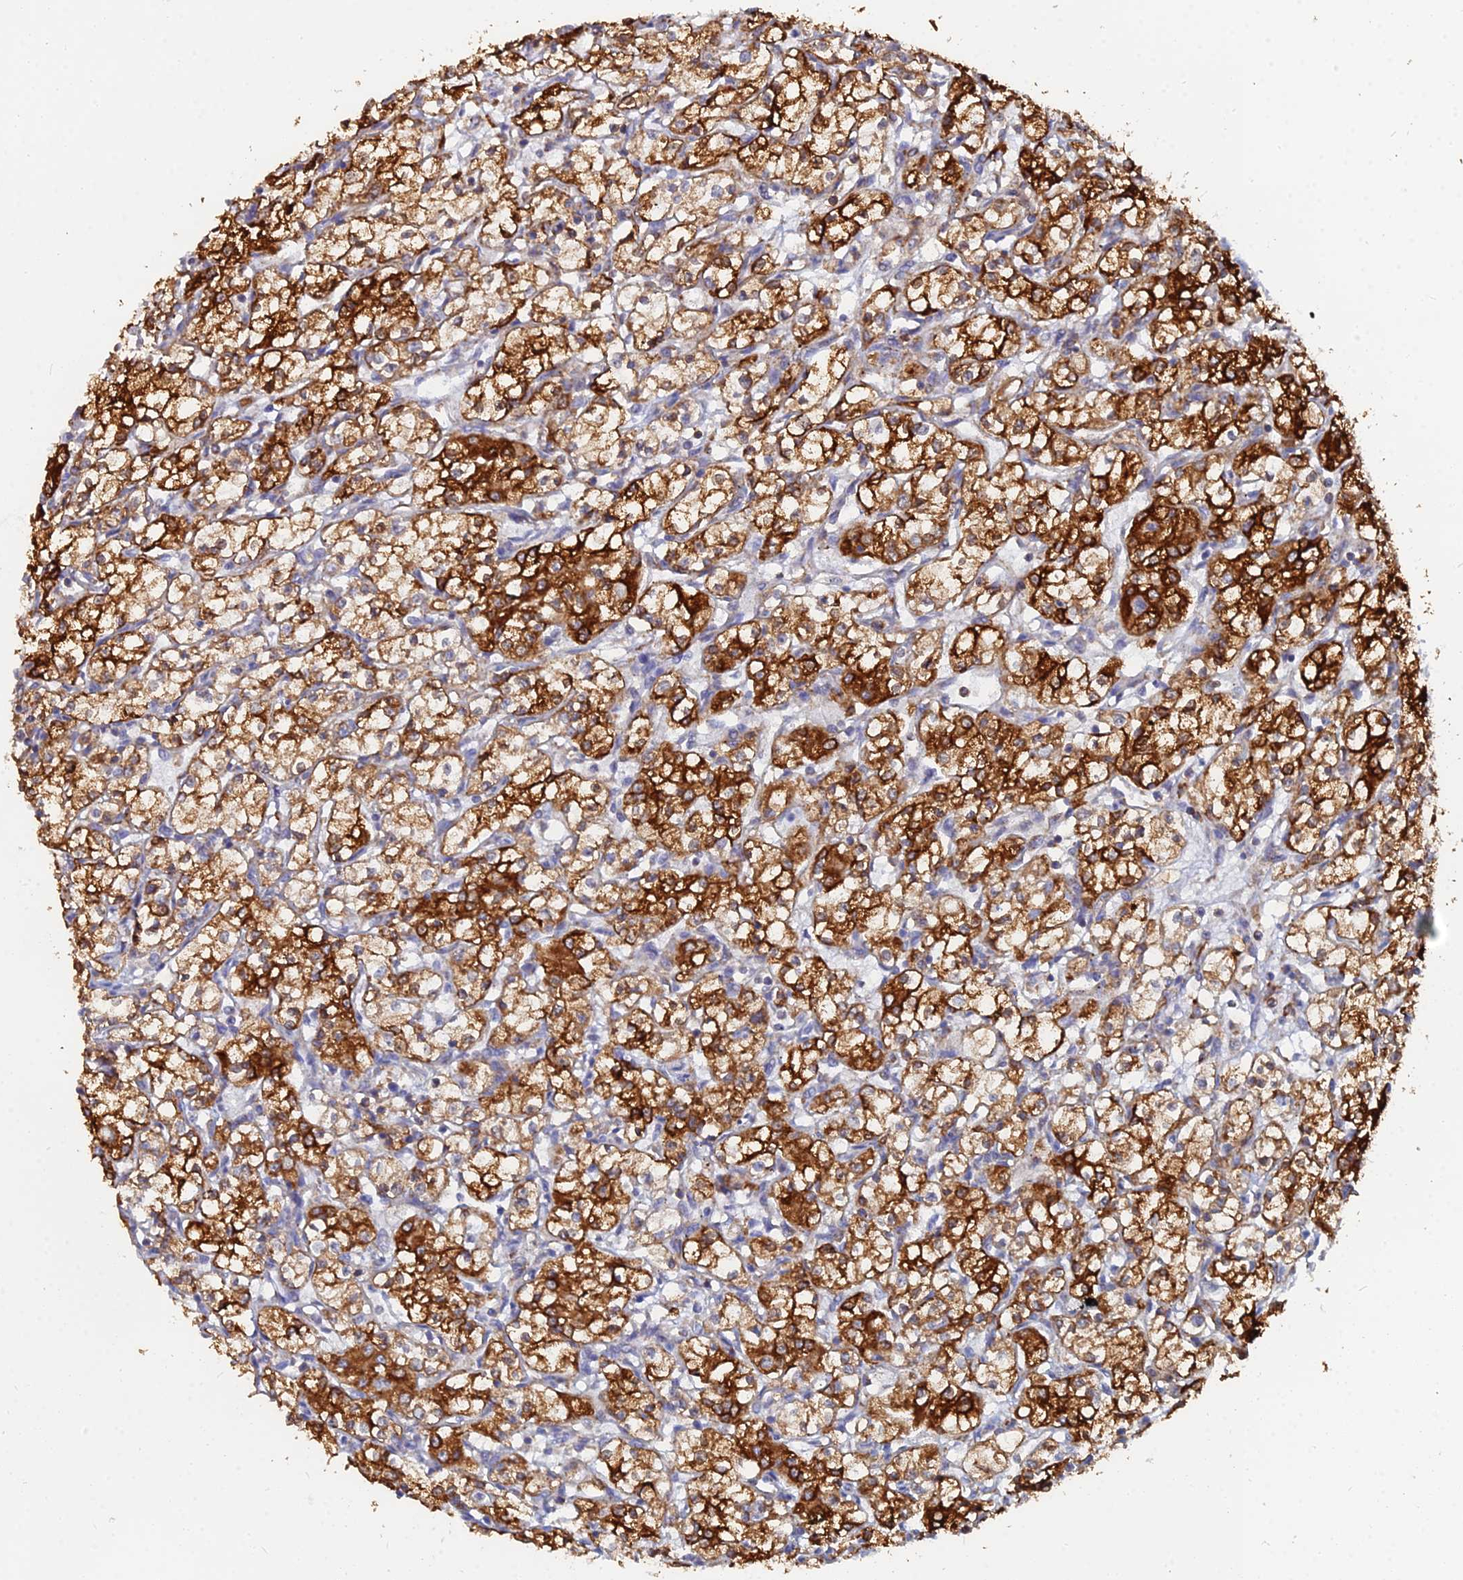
{"staining": {"intensity": "strong", "quantity": ">75%", "location": "cytoplasmic/membranous"}, "tissue": "renal cancer", "cell_type": "Tumor cells", "image_type": "cancer", "snomed": [{"axis": "morphology", "description": "Adenocarcinoma, NOS"}, {"axis": "topography", "description": "Kidney"}], "caption": "There is high levels of strong cytoplasmic/membranous staining in tumor cells of renal adenocarcinoma, as demonstrated by immunohistochemical staining (brown color).", "gene": "GPR42", "patient": {"sex": "male", "age": 59}}